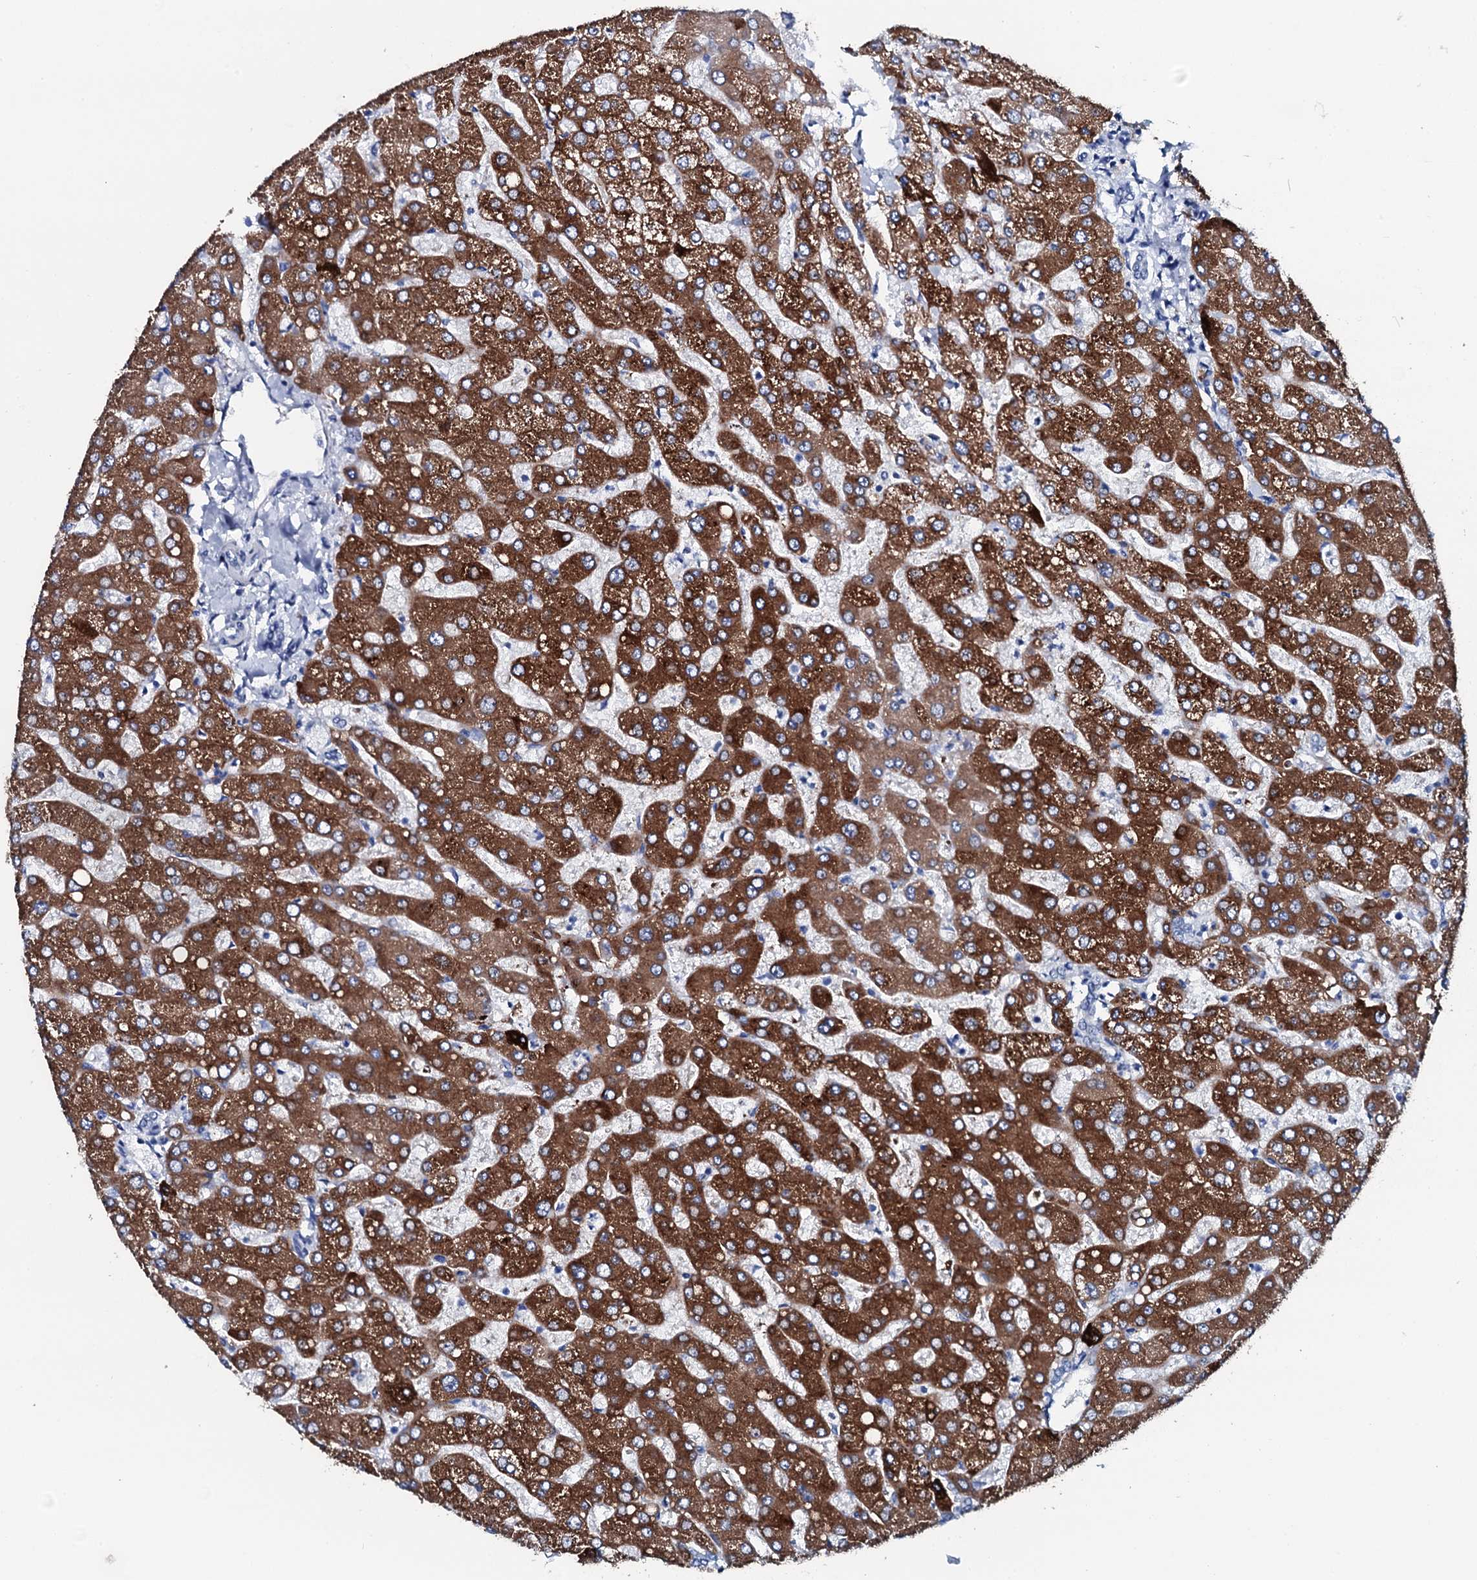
{"staining": {"intensity": "negative", "quantity": "none", "location": "none"}, "tissue": "liver", "cell_type": "Cholangiocytes", "image_type": "normal", "snomed": [{"axis": "morphology", "description": "Normal tissue, NOS"}, {"axis": "topography", "description": "Liver"}], "caption": "DAB (3,3'-diaminobenzidine) immunohistochemical staining of unremarkable human liver demonstrates no significant staining in cholangiocytes.", "gene": "GYS2", "patient": {"sex": "male", "age": 55}}